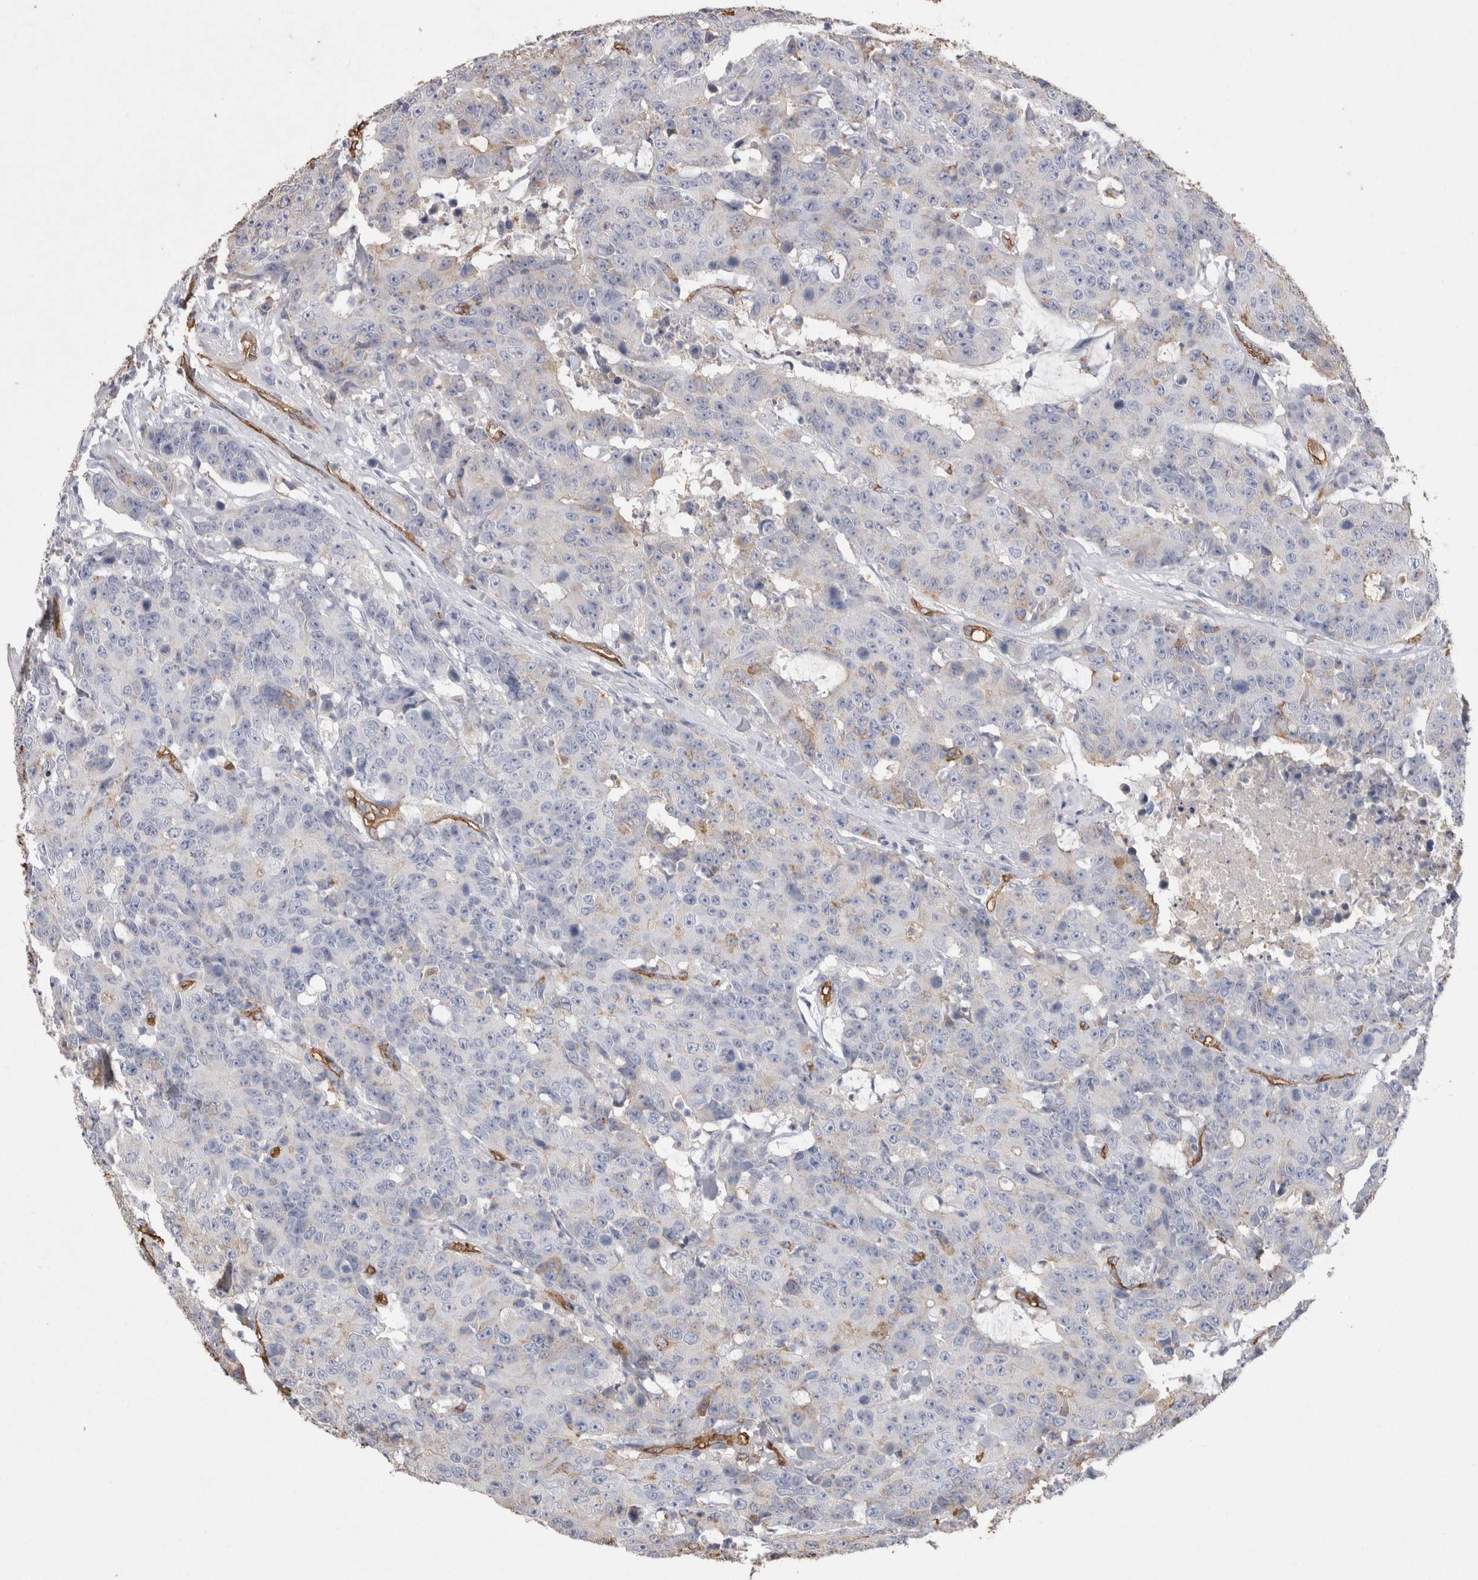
{"staining": {"intensity": "negative", "quantity": "none", "location": "none"}, "tissue": "colorectal cancer", "cell_type": "Tumor cells", "image_type": "cancer", "snomed": [{"axis": "morphology", "description": "Adenocarcinoma, NOS"}, {"axis": "topography", "description": "Colon"}], "caption": "Immunohistochemistry (IHC) photomicrograph of adenocarcinoma (colorectal) stained for a protein (brown), which shows no expression in tumor cells.", "gene": "IL17RC", "patient": {"sex": "female", "age": 86}}